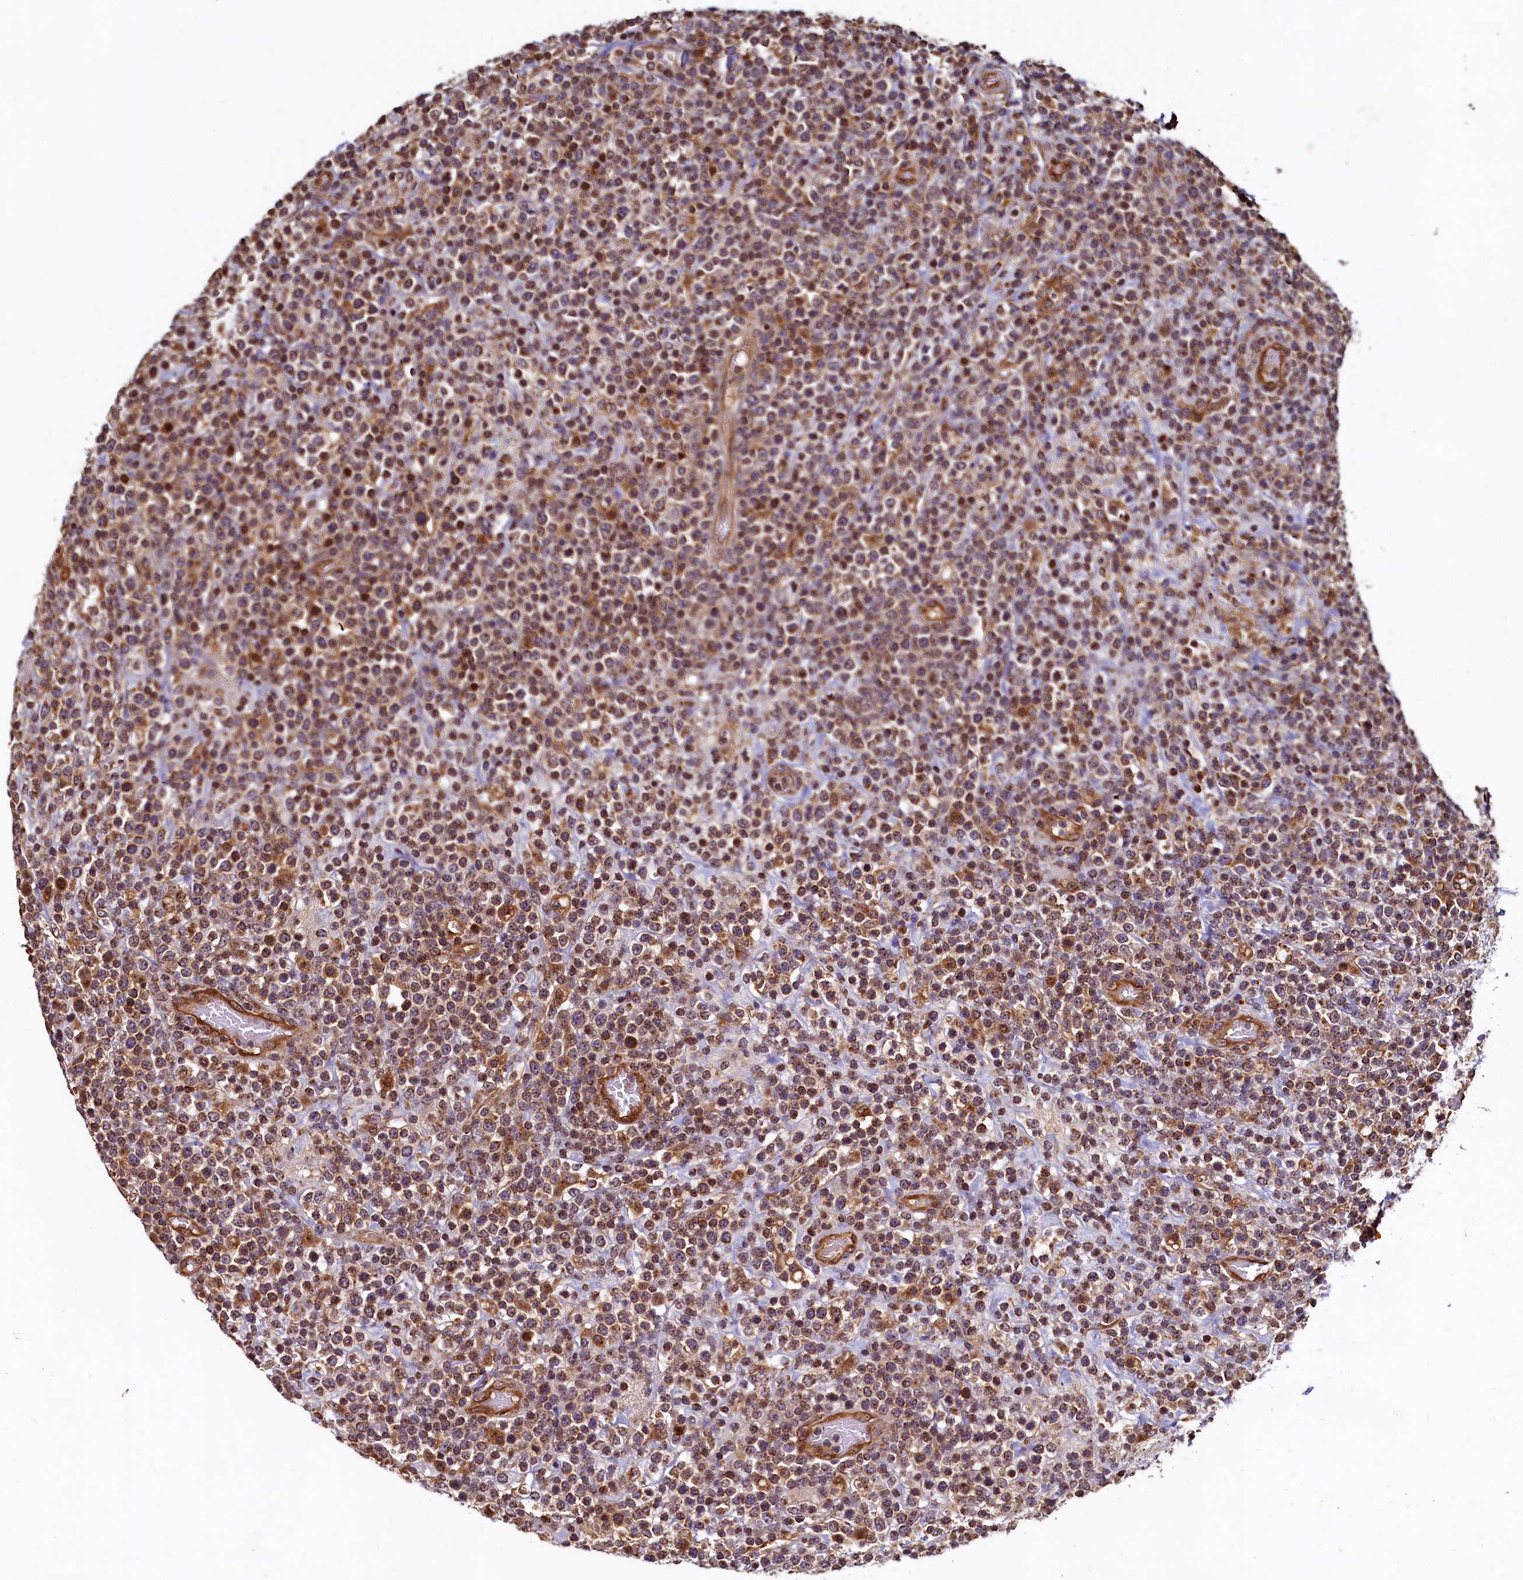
{"staining": {"intensity": "moderate", "quantity": ">75%", "location": "cytoplasmic/membranous"}, "tissue": "lymphoma", "cell_type": "Tumor cells", "image_type": "cancer", "snomed": [{"axis": "morphology", "description": "Malignant lymphoma, non-Hodgkin's type, High grade"}, {"axis": "topography", "description": "Colon"}], "caption": "IHC photomicrograph of malignant lymphoma, non-Hodgkin's type (high-grade) stained for a protein (brown), which displays medium levels of moderate cytoplasmic/membranous positivity in about >75% of tumor cells.", "gene": "NCKAP5L", "patient": {"sex": "female", "age": 53}}